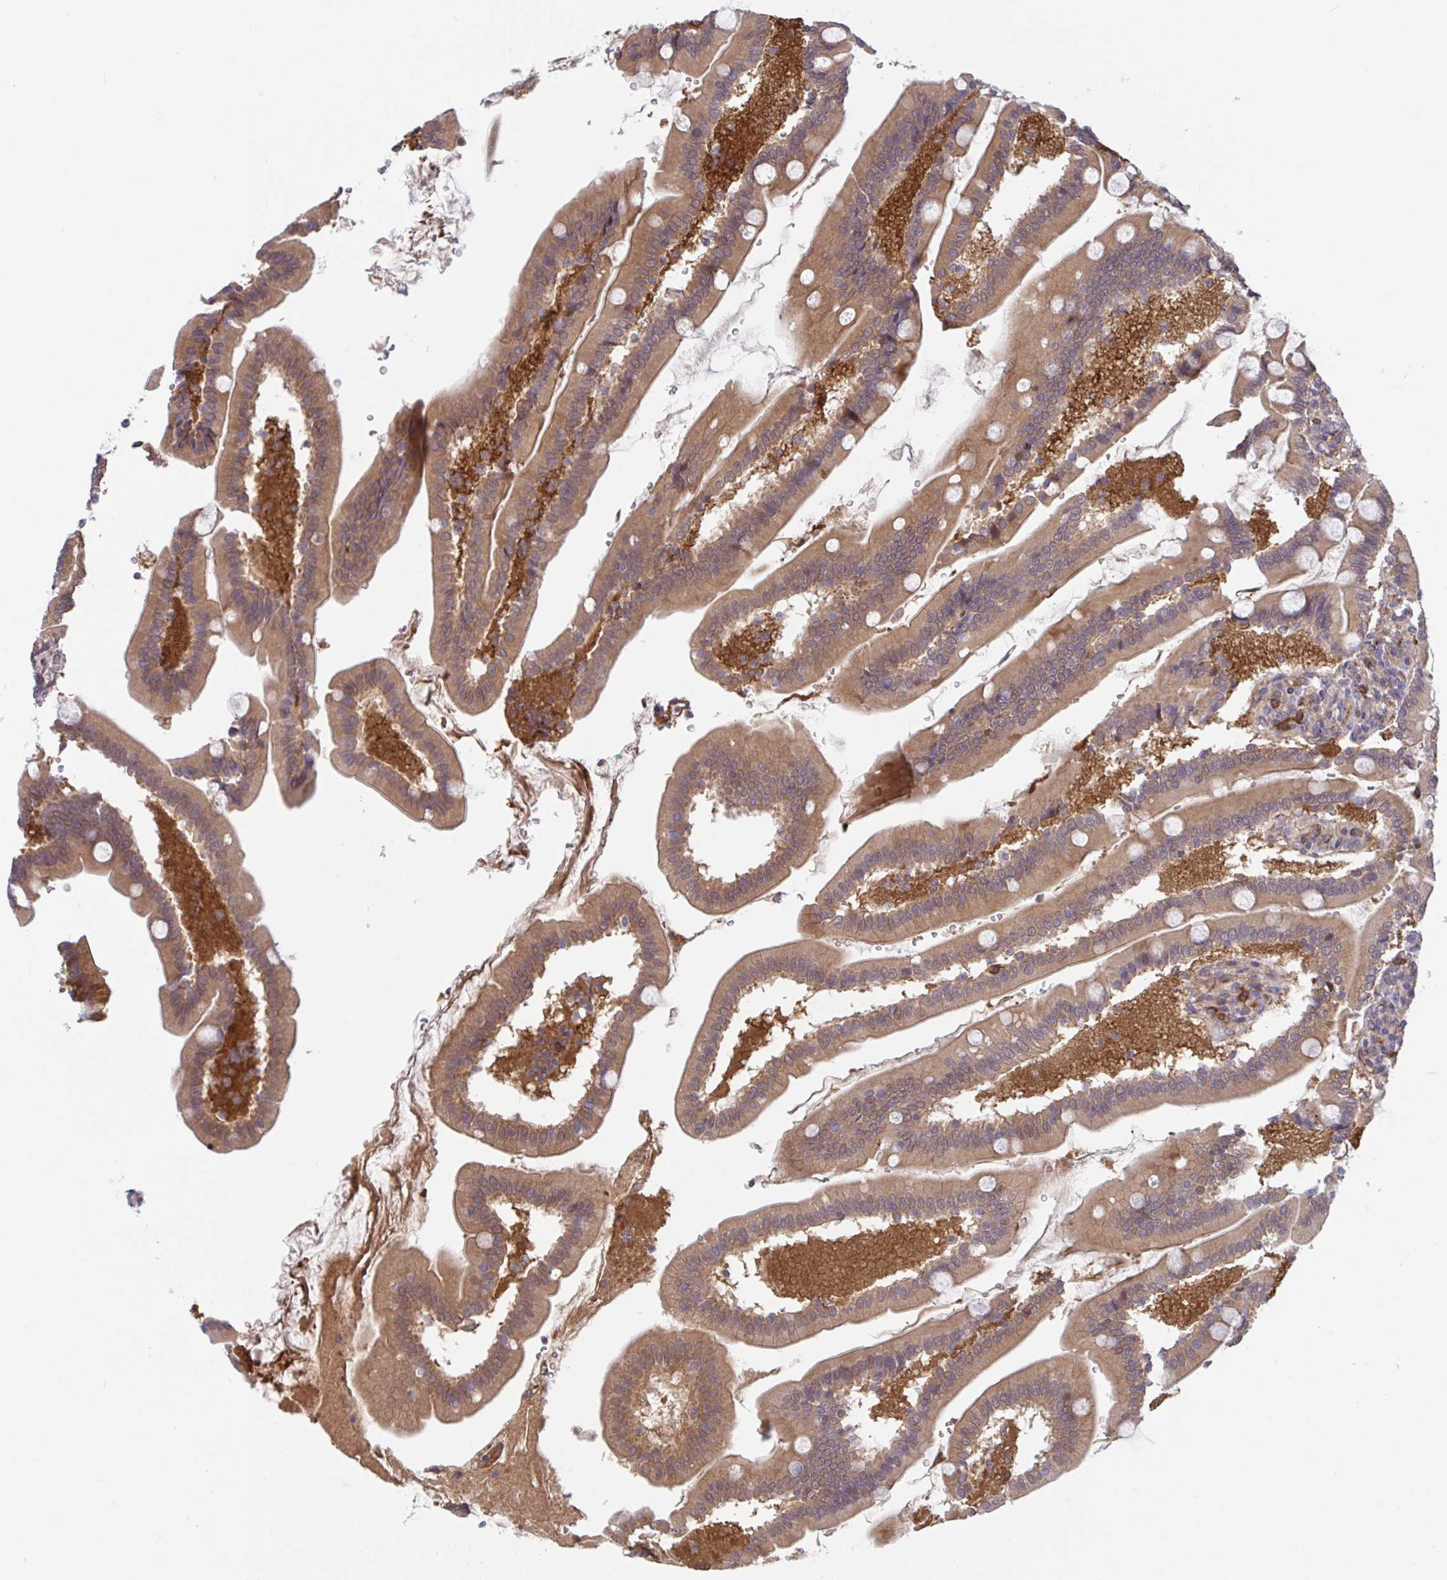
{"staining": {"intensity": "moderate", "quantity": ">75%", "location": "cytoplasmic/membranous"}, "tissue": "duodenum", "cell_type": "Glandular cells", "image_type": "normal", "snomed": [{"axis": "morphology", "description": "Normal tissue, NOS"}, {"axis": "topography", "description": "Duodenum"}], "caption": "IHC of normal duodenum reveals medium levels of moderate cytoplasmic/membranous positivity in about >75% of glandular cells. The protein is shown in brown color, while the nuclei are stained blue.", "gene": "LMNTD2", "patient": {"sex": "female", "age": 67}}